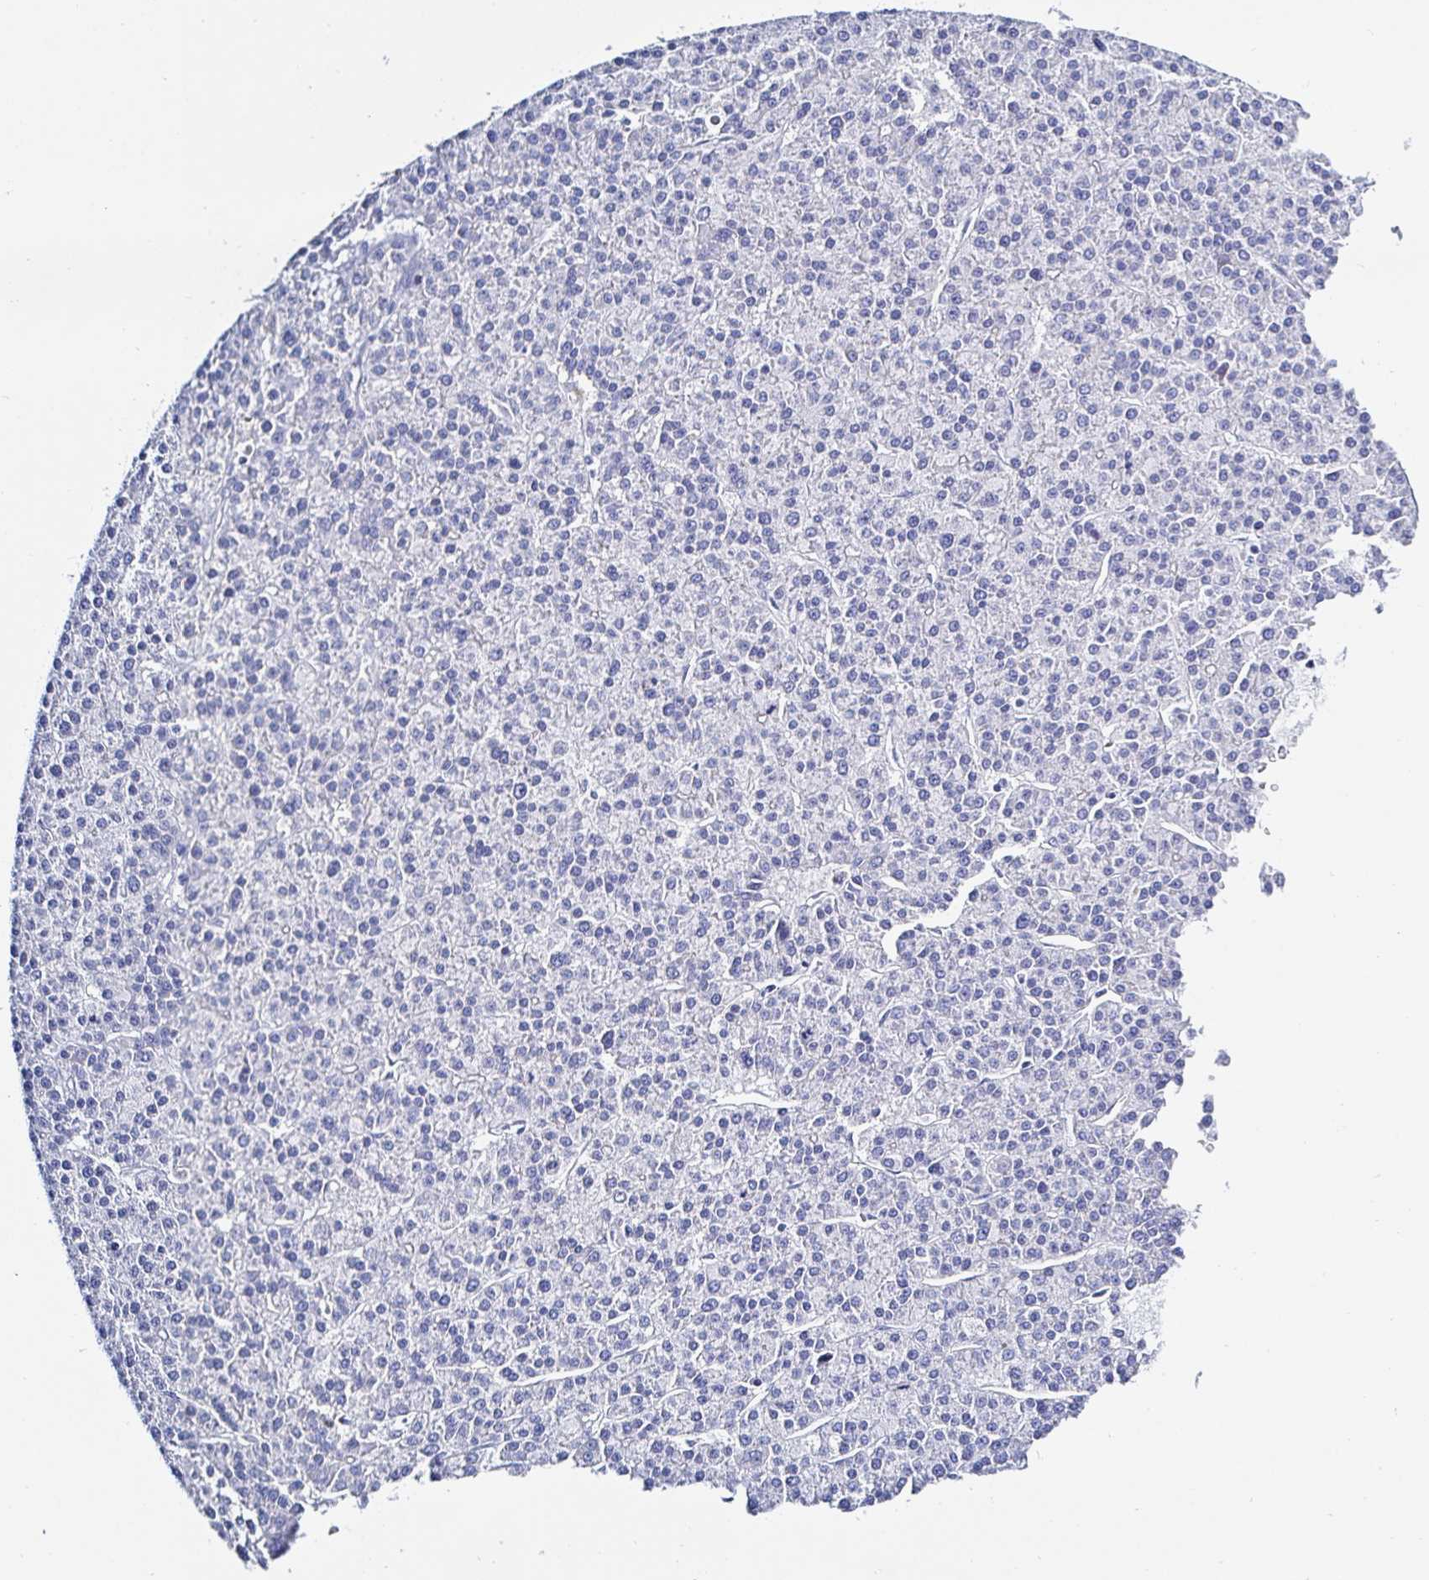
{"staining": {"intensity": "negative", "quantity": "none", "location": "none"}, "tissue": "liver cancer", "cell_type": "Tumor cells", "image_type": "cancer", "snomed": [{"axis": "morphology", "description": "Carcinoma, Hepatocellular, NOS"}, {"axis": "topography", "description": "Liver"}], "caption": "A high-resolution micrograph shows IHC staining of liver hepatocellular carcinoma, which demonstrates no significant positivity in tumor cells.", "gene": "OR10K1", "patient": {"sex": "female", "age": 58}}